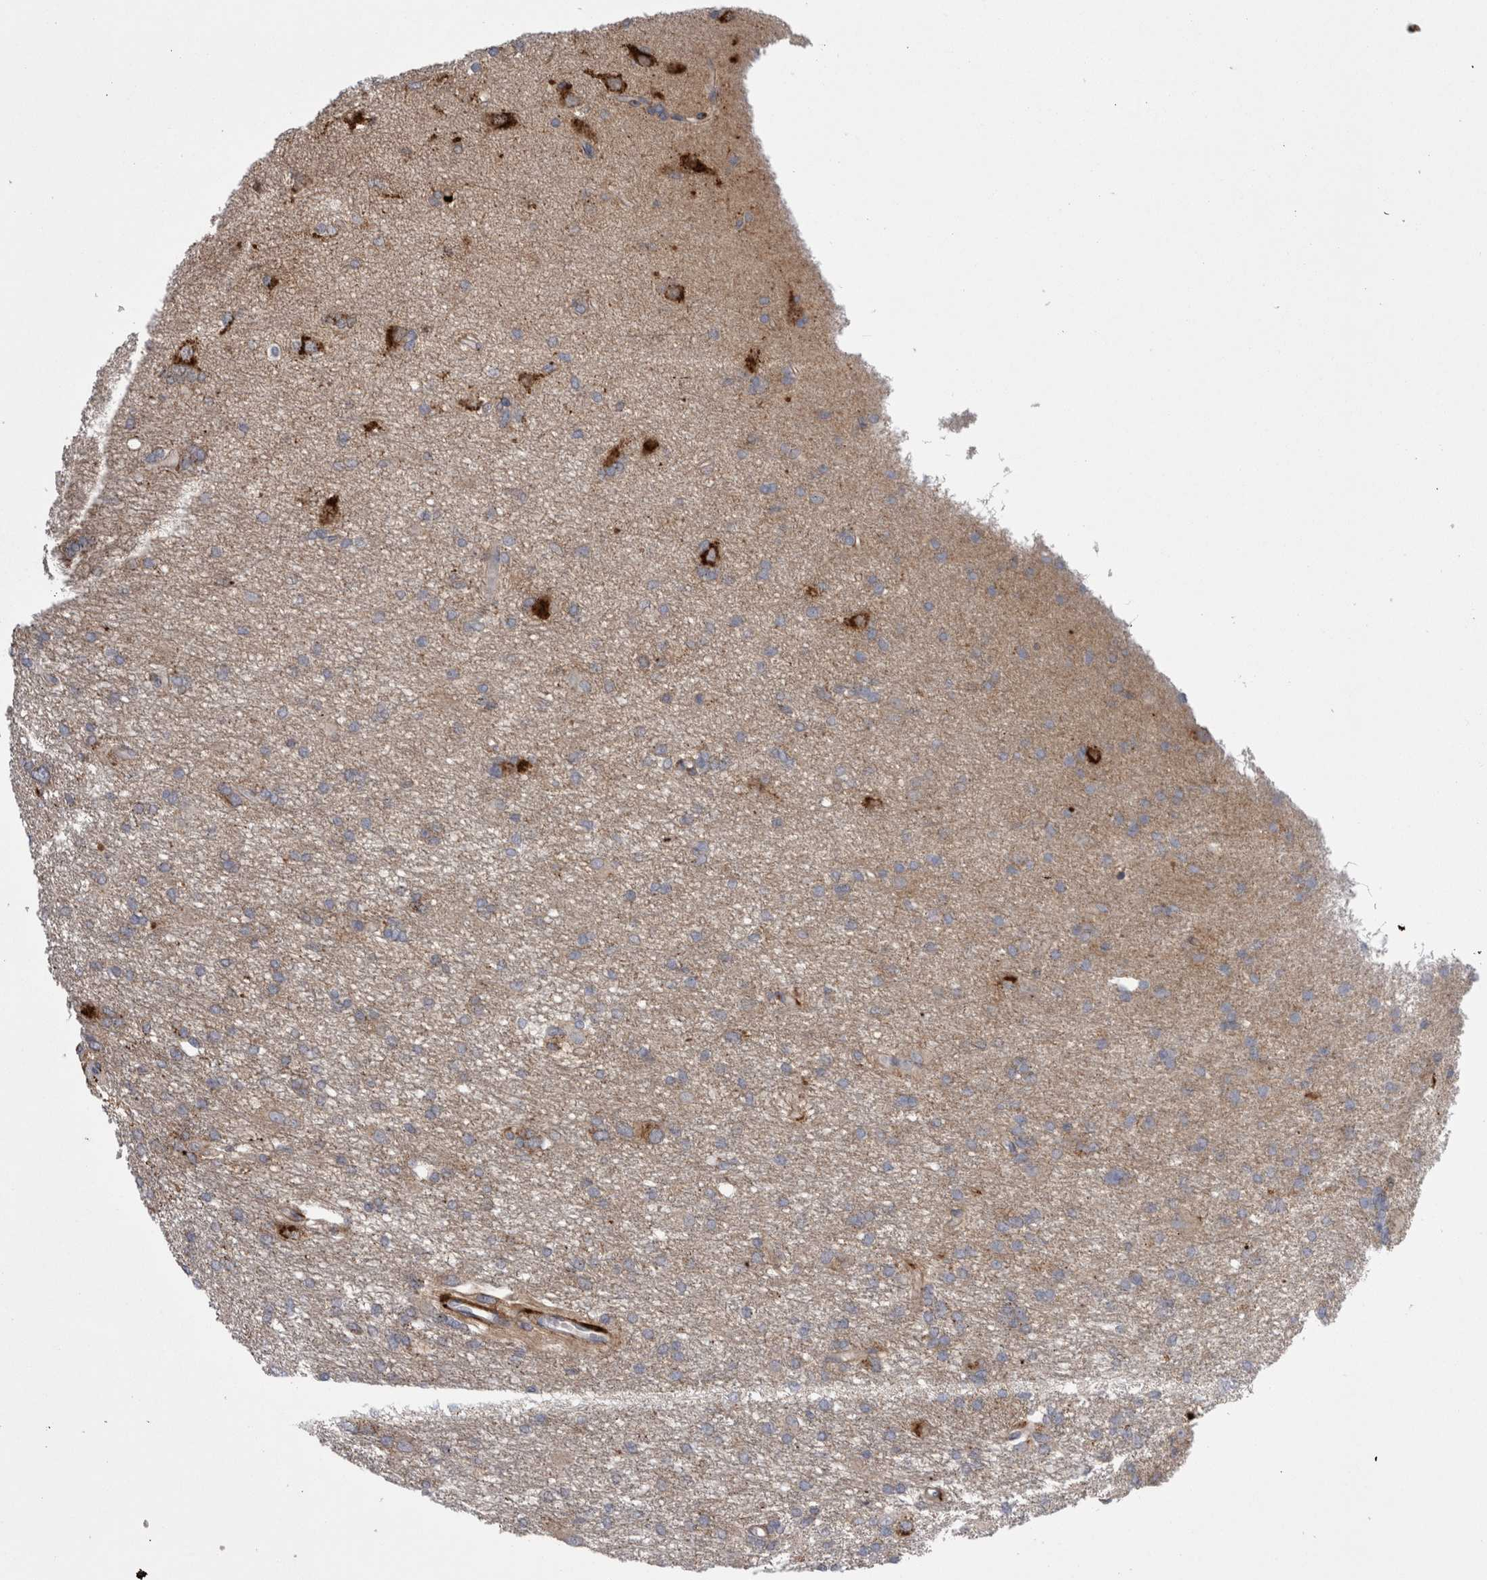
{"staining": {"intensity": "weak", "quantity": "25%-75%", "location": "cytoplasmic/membranous"}, "tissue": "glioma", "cell_type": "Tumor cells", "image_type": "cancer", "snomed": [{"axis": "morphology", "description": "Glioma, malignant, High grade"}, {"axis": "topography", "description": "Brain"}], "caption": "This is an image of immunohistochemistry (IHC) staining of glioma, which shows weak expression in the cytoplasmic/membranous of tumor cells.", "gene": "EPDR1", "patient": {"sex": "female", "age": 59}}